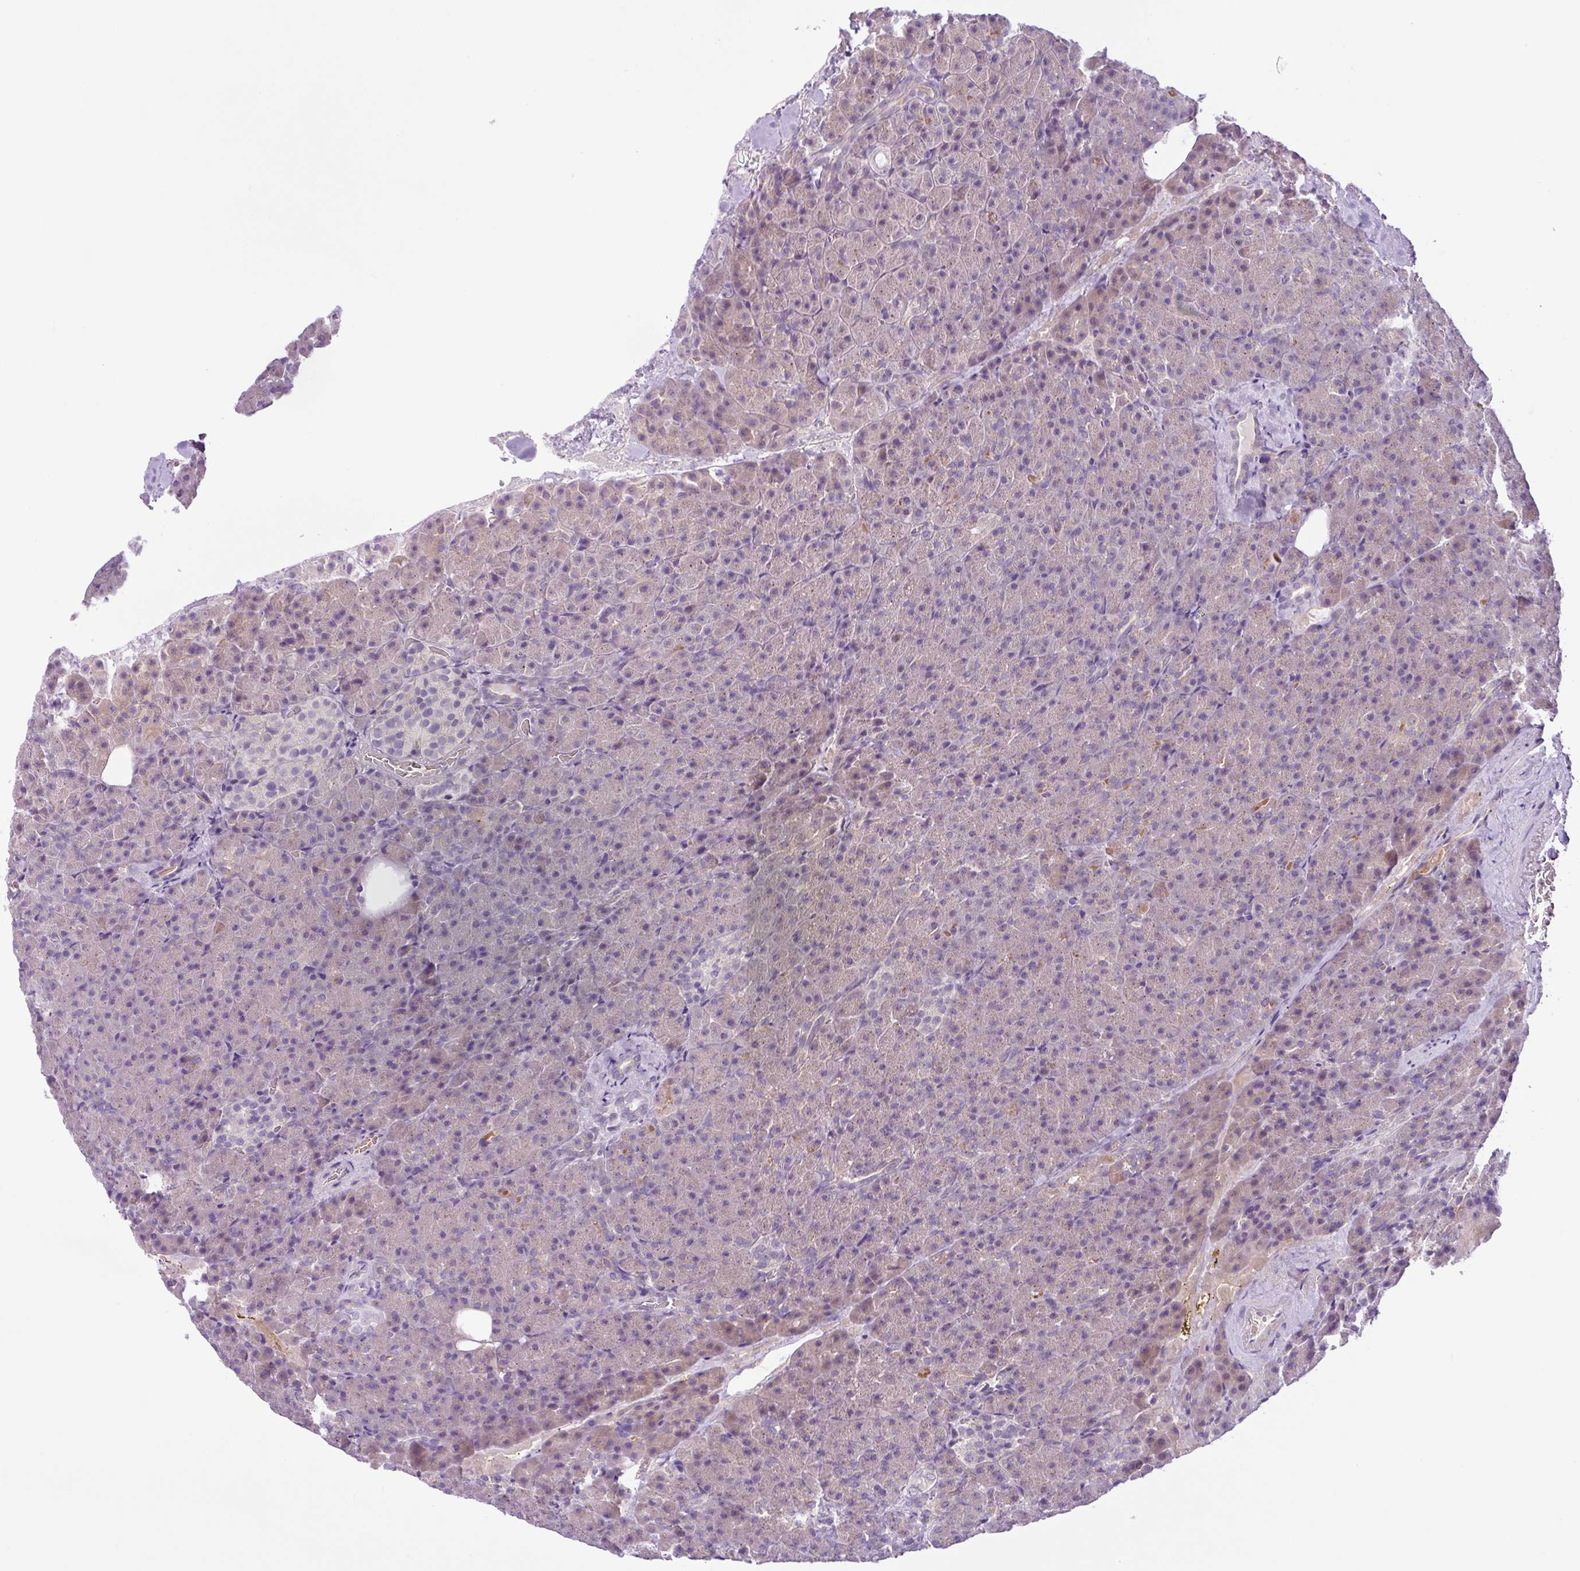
{"staining": {"intensity": "weak", "quantity": "25%-75%", "location": "cytoplasmic/membranous"}, "tissue": "pancreas", "cell_type": "Exocrine glandular cells", "image_type": "normal", "snomed": [{"axis": "morphology", "description": "Normal tissue, NOS"}, {"axis": "topography", "description": "Pancreas"}], "caption": "An immunohistochemistry photomicrograph of benign tissue is shown. Protein staining in brown labels weak cytoplasmic/membranous positivity in pancreas within exocrine glandular cells.", "gene": "TONSL", "patient": {"sex": "female", "age": 74}}